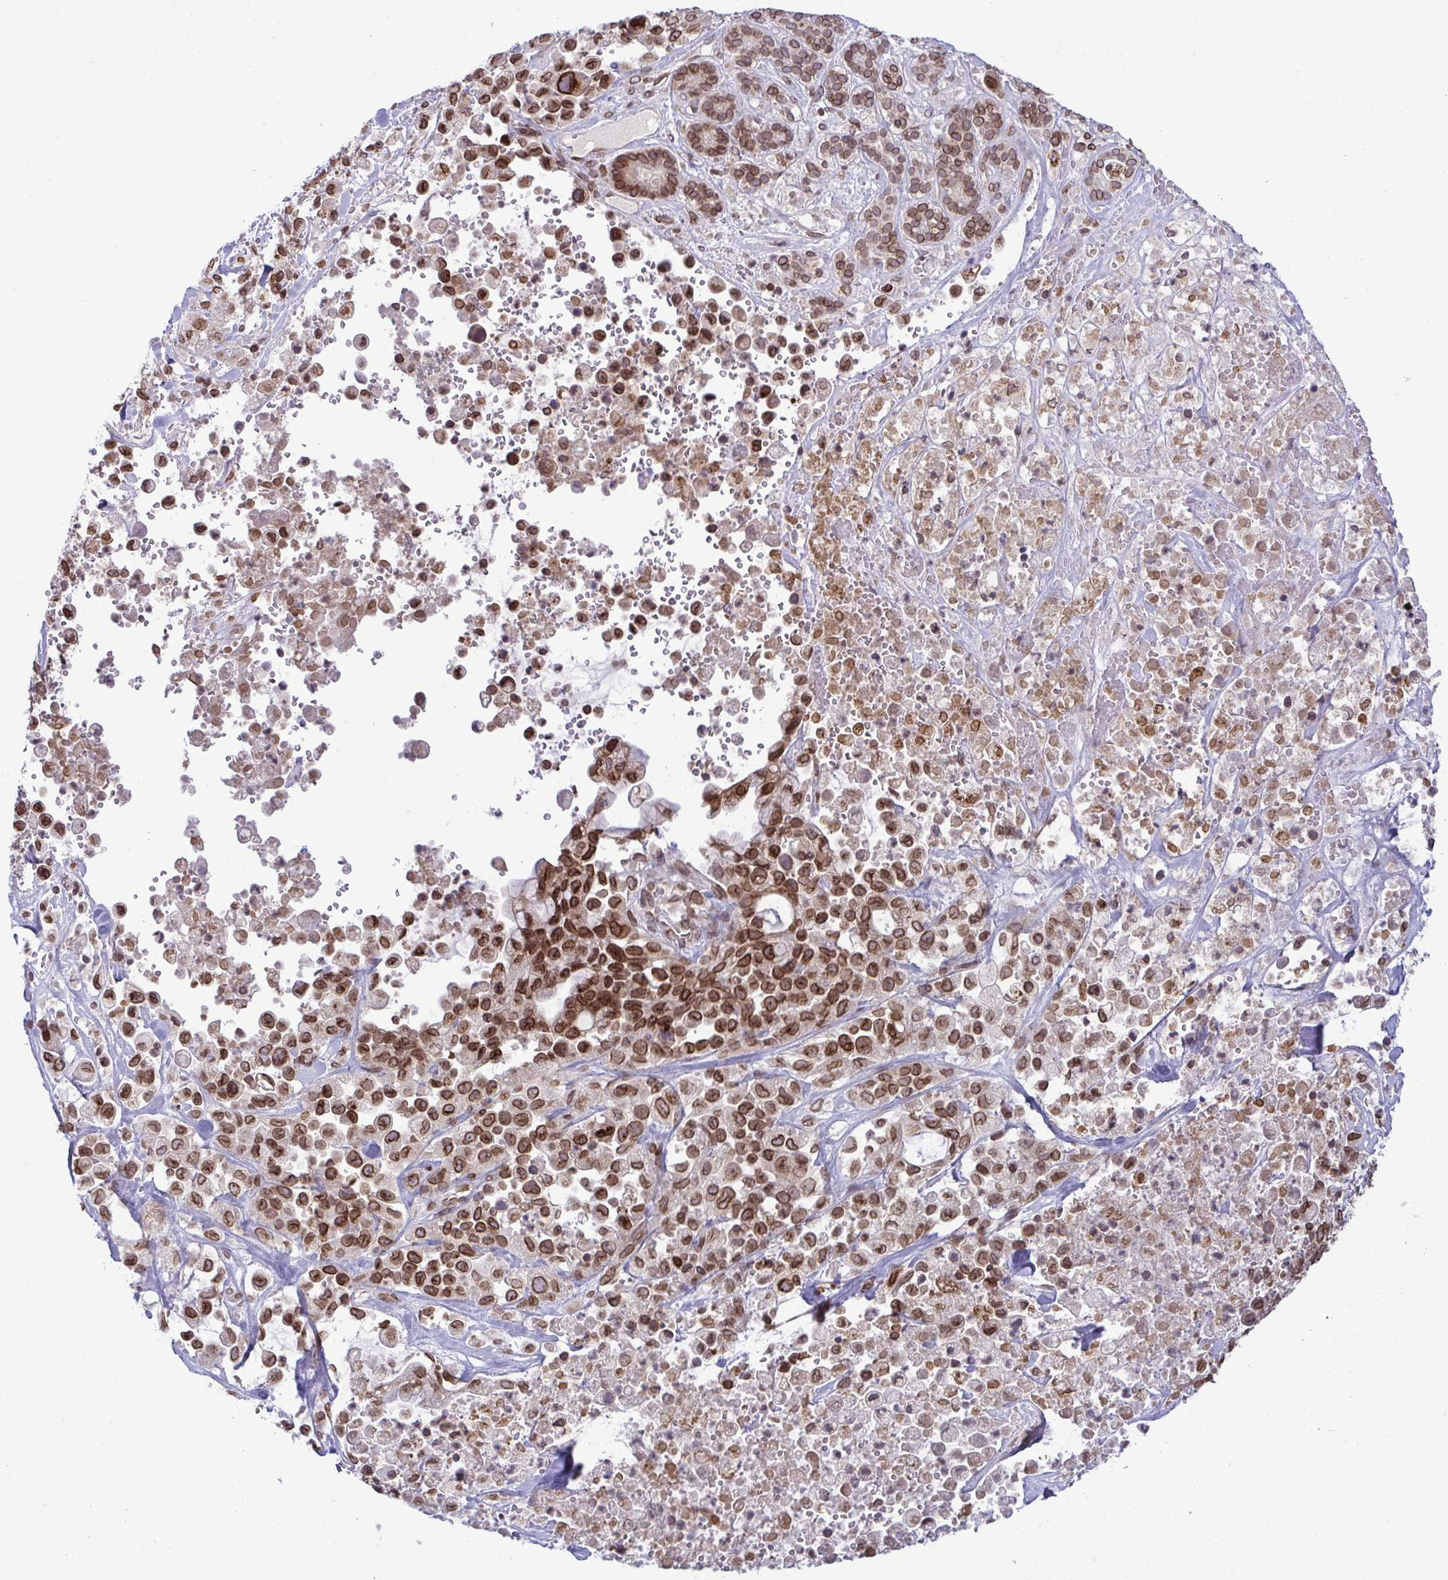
{"staining": {"intensity": "strong", "quantity": "25%-75%", "location": "cytoplasmic/membranous,nuclear"}, "tissue": "pancreatic cancer", "cell_type": "Tumor cells", "image_type": "cancer", "snomed": [{"axis": "morphology", "description": "Adenocarcinoma, NOS"}, {"axis": "topography", "description": "Pancreas"}], "caption": "Pancreatic adenocarcinoma was stained to show a protein in brown. There is high levels of strong cytoplasmic/membranous and nuclear expression in about 25%-75% of tumor cells.", "gene": "RANBP2", "patient": {"sex": "male", "age": 44}}